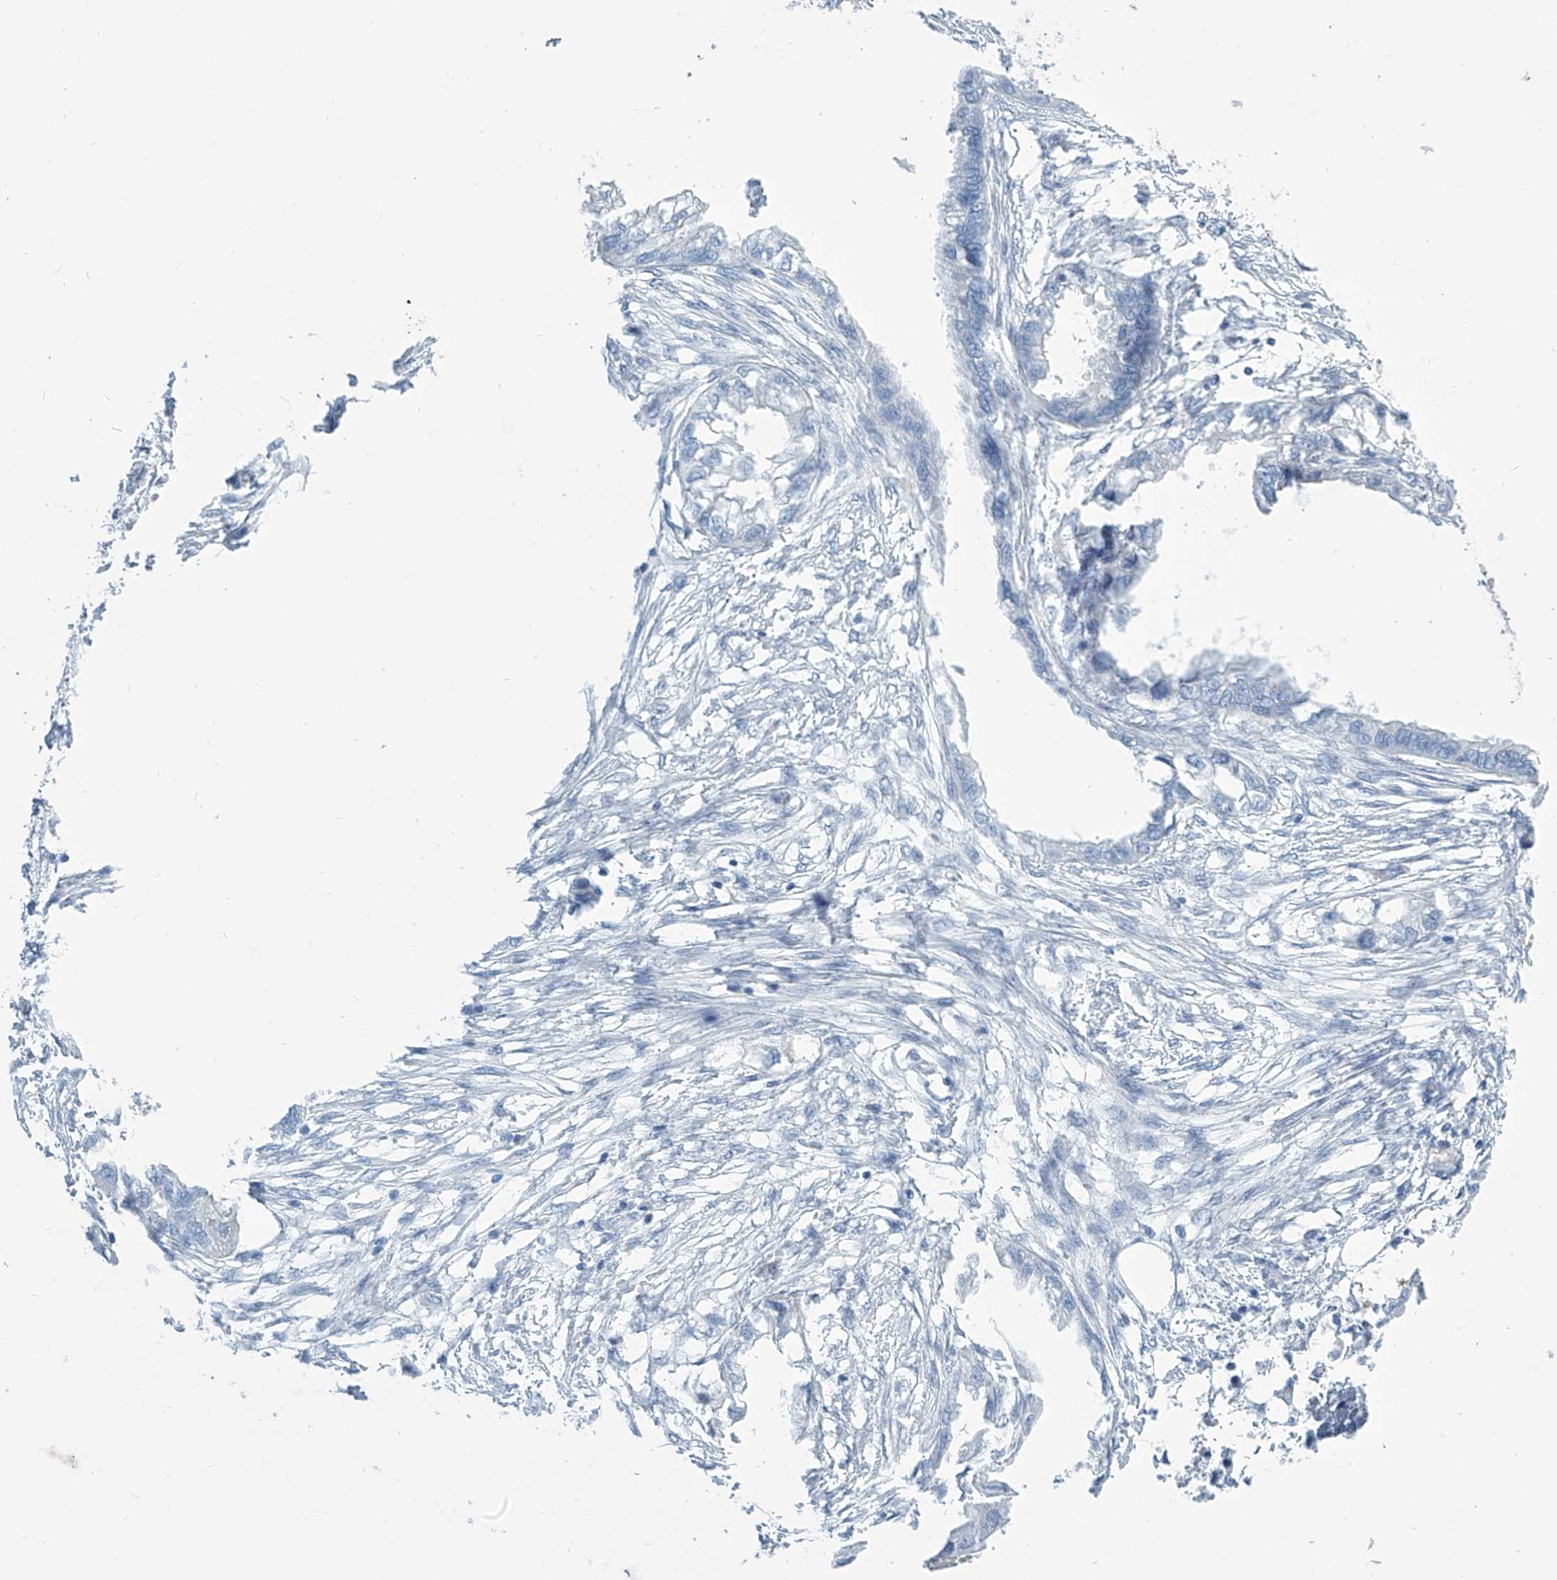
{"staining": {"intensity": "negative", "quantity": "none", "location": "none"}, "tissue": "endometrial cancer", "cell_type": "Tumor cells", "image_type": "cancer", "snomed": [{"axis": "morphology", "description": "Adenocarcinoma, NOS"}, {"axis": "morphology", "description": "Adenocarcinoma, metastatic, NOS"}, {"axis": "topography", "description": "Adipose tissue"}, {"axis": "topography", "description": "Endometrium"}], "caption": "Immunohistochemical staining of adenocarcinoma (endometrial) demonstrates no significant expression in tumor cells. (DAB IHC, high magnification).", "gene": "SGO2", "patient": {"sex": "female", "age": 67}}